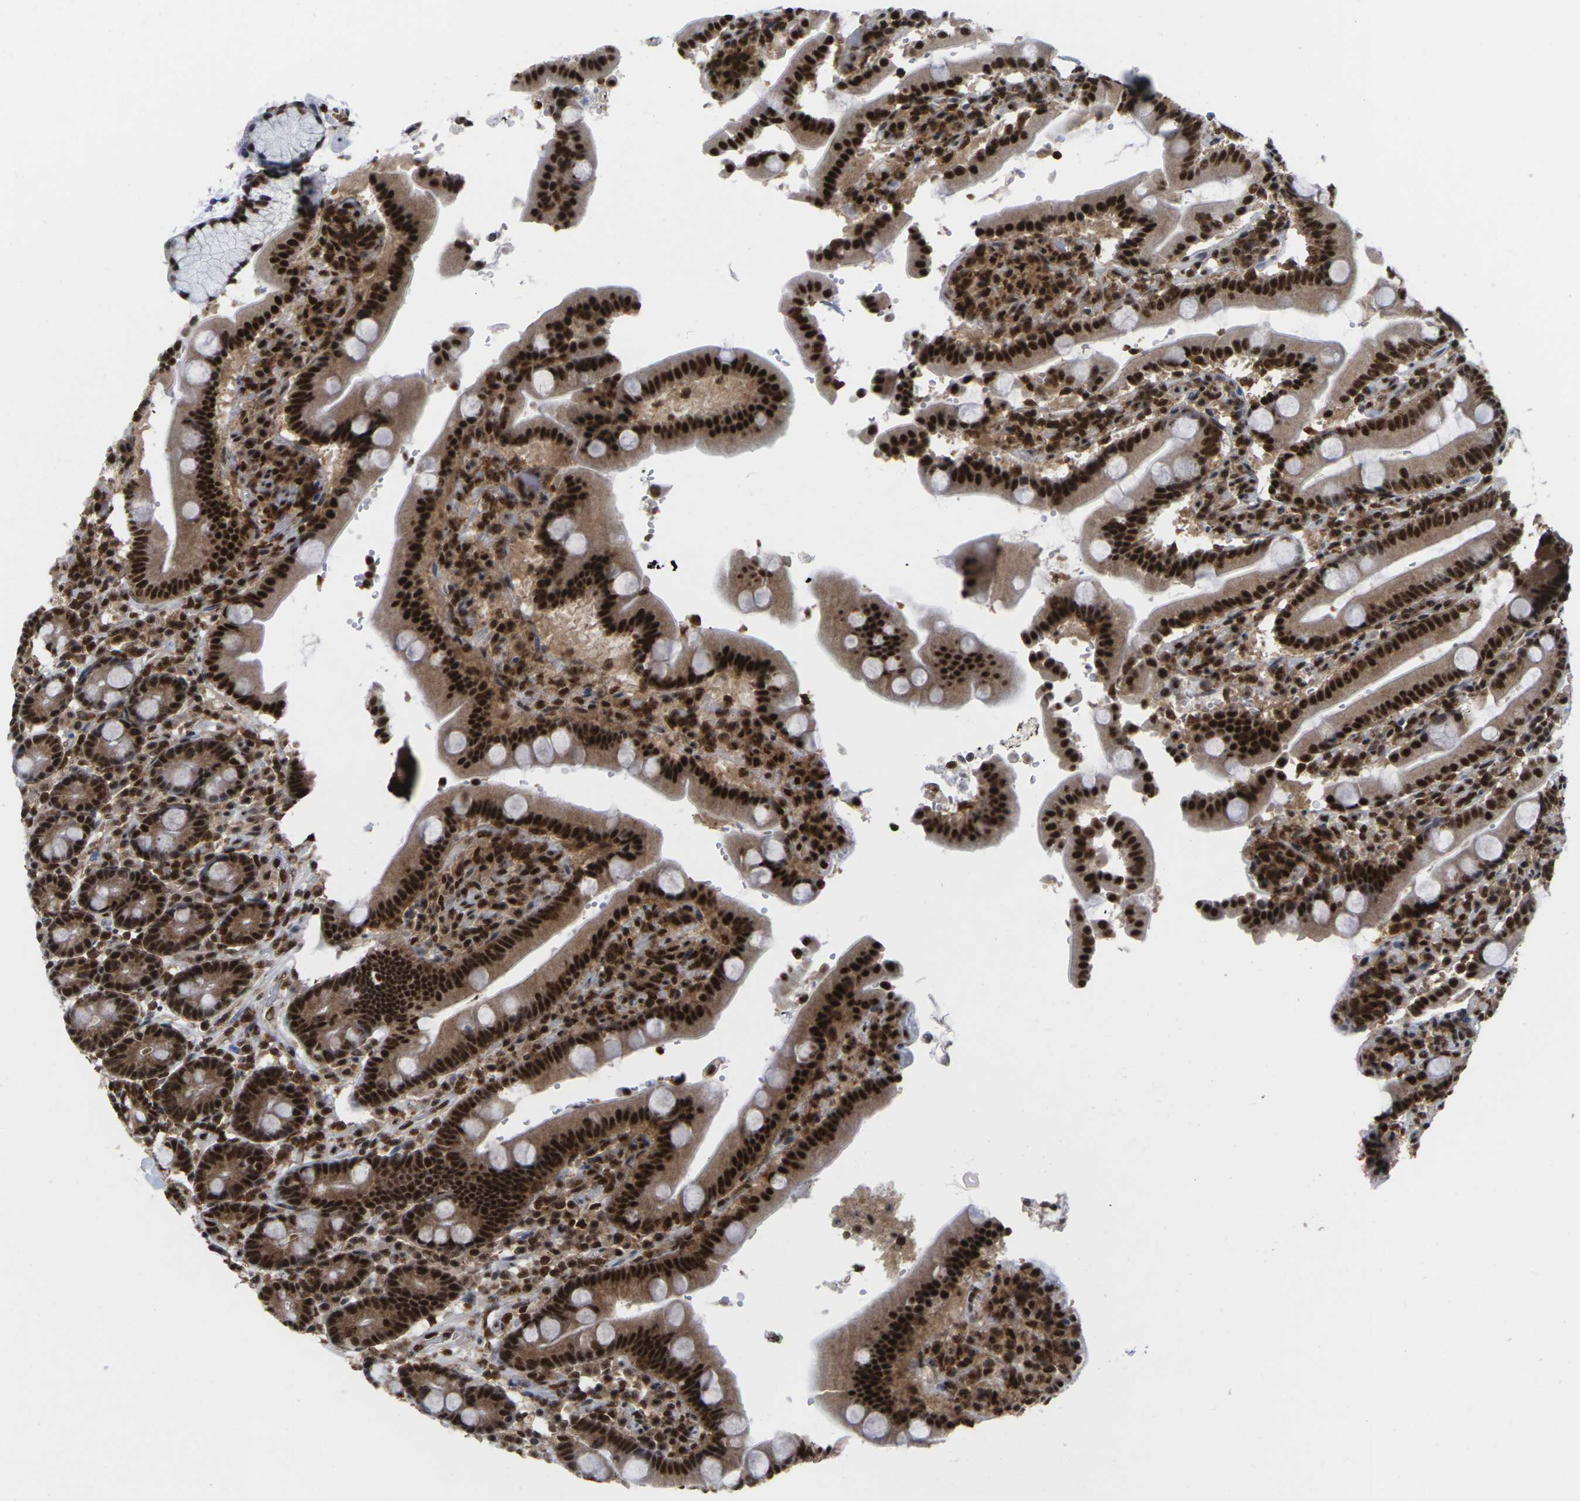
{"staining": {"intensity": "strong", "quantity": ">75%", "location": "cytoplasmic/membranous,nuclear"}, "tissue": "duodenum", "cell_type": "Glandular cells", "image_type": "normal", "snomed": [{"axis": "morphology", "description": "Normal tissue, NOS"}, {"axis": "topography", "description": "Small intestine, NOS"}], "caption": "Duodenum stained with a brown dye shows strong cytoplasmic/membranous,nuclear positive staining in about >75% of glandular cells.", "gene": "MAGOH", "patient": {"sex": "female", "age": 71}}